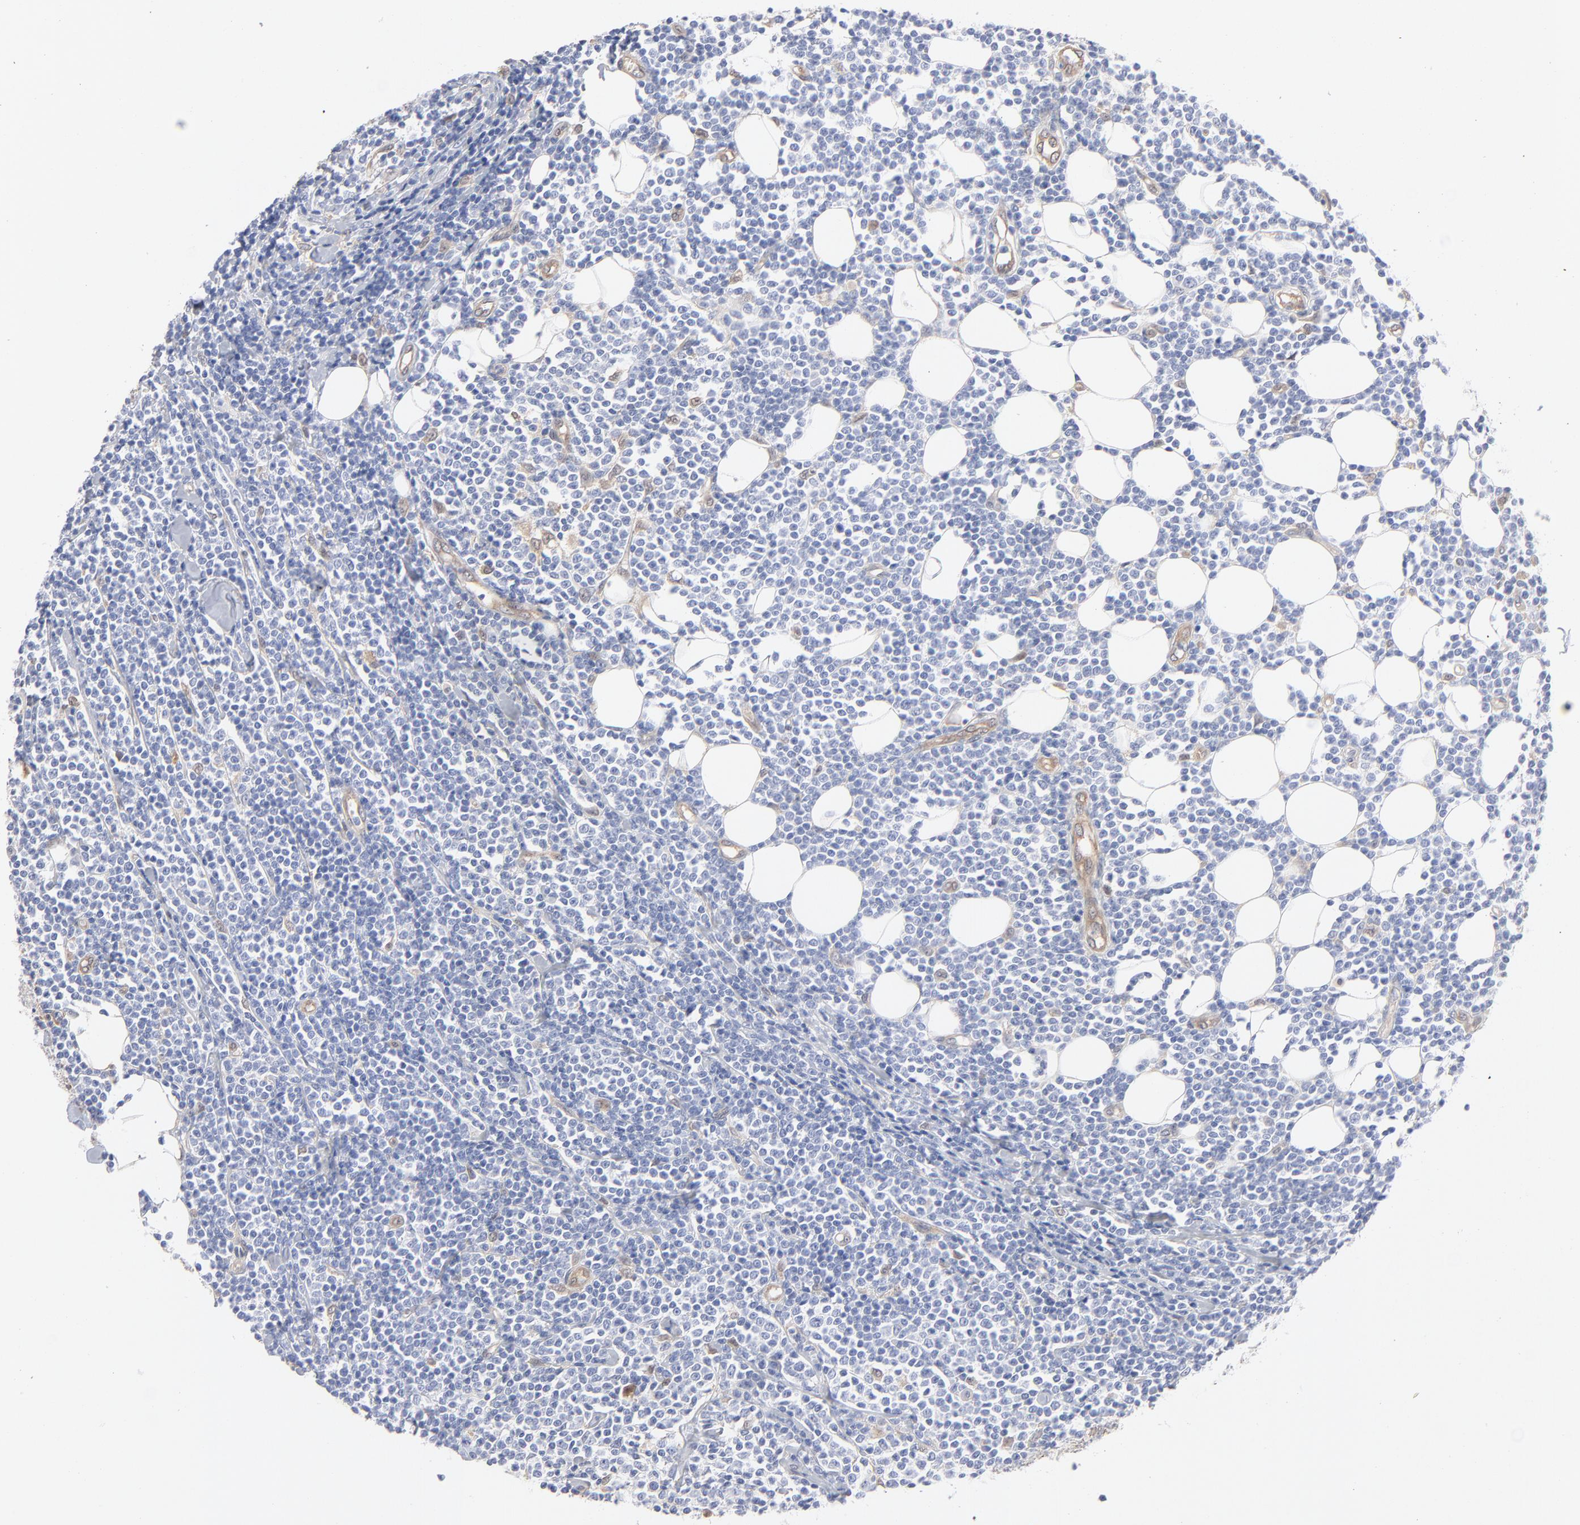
{"staining": {"intensity": "negative", "quantity": "none", "location": "none"}, "tissue": "lymphoma", "cell_type": "Tumor cells", "image_type": "cancer", "snomed": [{"axis": "morphology", "description": "Malignant lymphoma, non-Hodgkin's type, Low grade"}, {"axis": "topography", "description": "Soft tissue"}], "caption": "Photomicrograph shows no significant protein staining in tumor cells of lymphoma.", "gene": "ARRB1", "patient": {"sex": "male", "age": 92}}